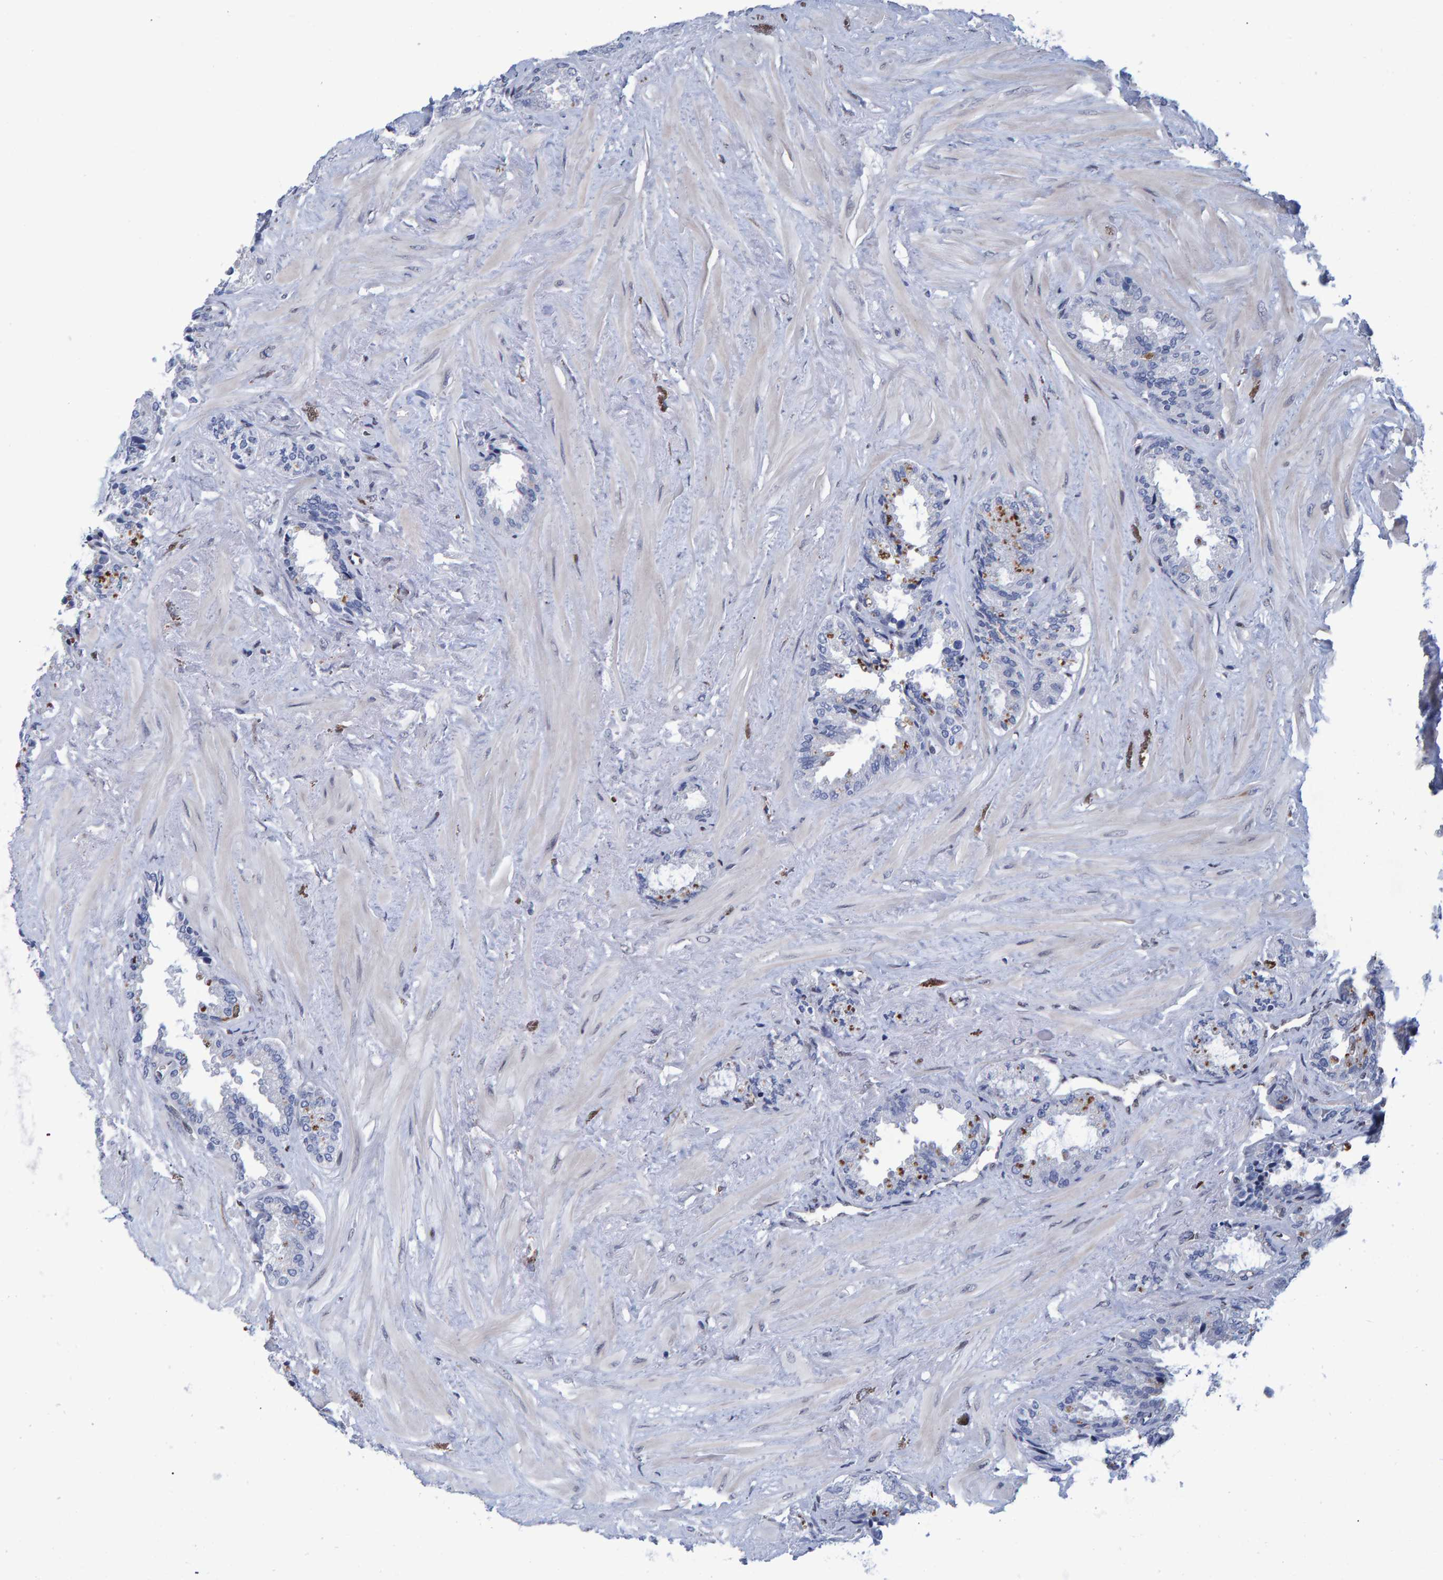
{"staining": {"intensity": "moderate", "quantity": "<25%", "location": "cytoplasmic/membranous"}, "tissue": "seminal vesicle", "cell_type": "Glandular cells", "image_type": "normal", "snomed": [{"axis": "morphology", "description": "Normal tissue, NOS"}, {"axis": "topography", "description": "Seminal veicle"}], "caption": "A histopathology image of human seminal vesicle stained for a protein shows moderate cytoplasmic/membranous brown staining in glandular cells.", "gene": "QKI", "patient": {"sex": "male", "age": 46}}